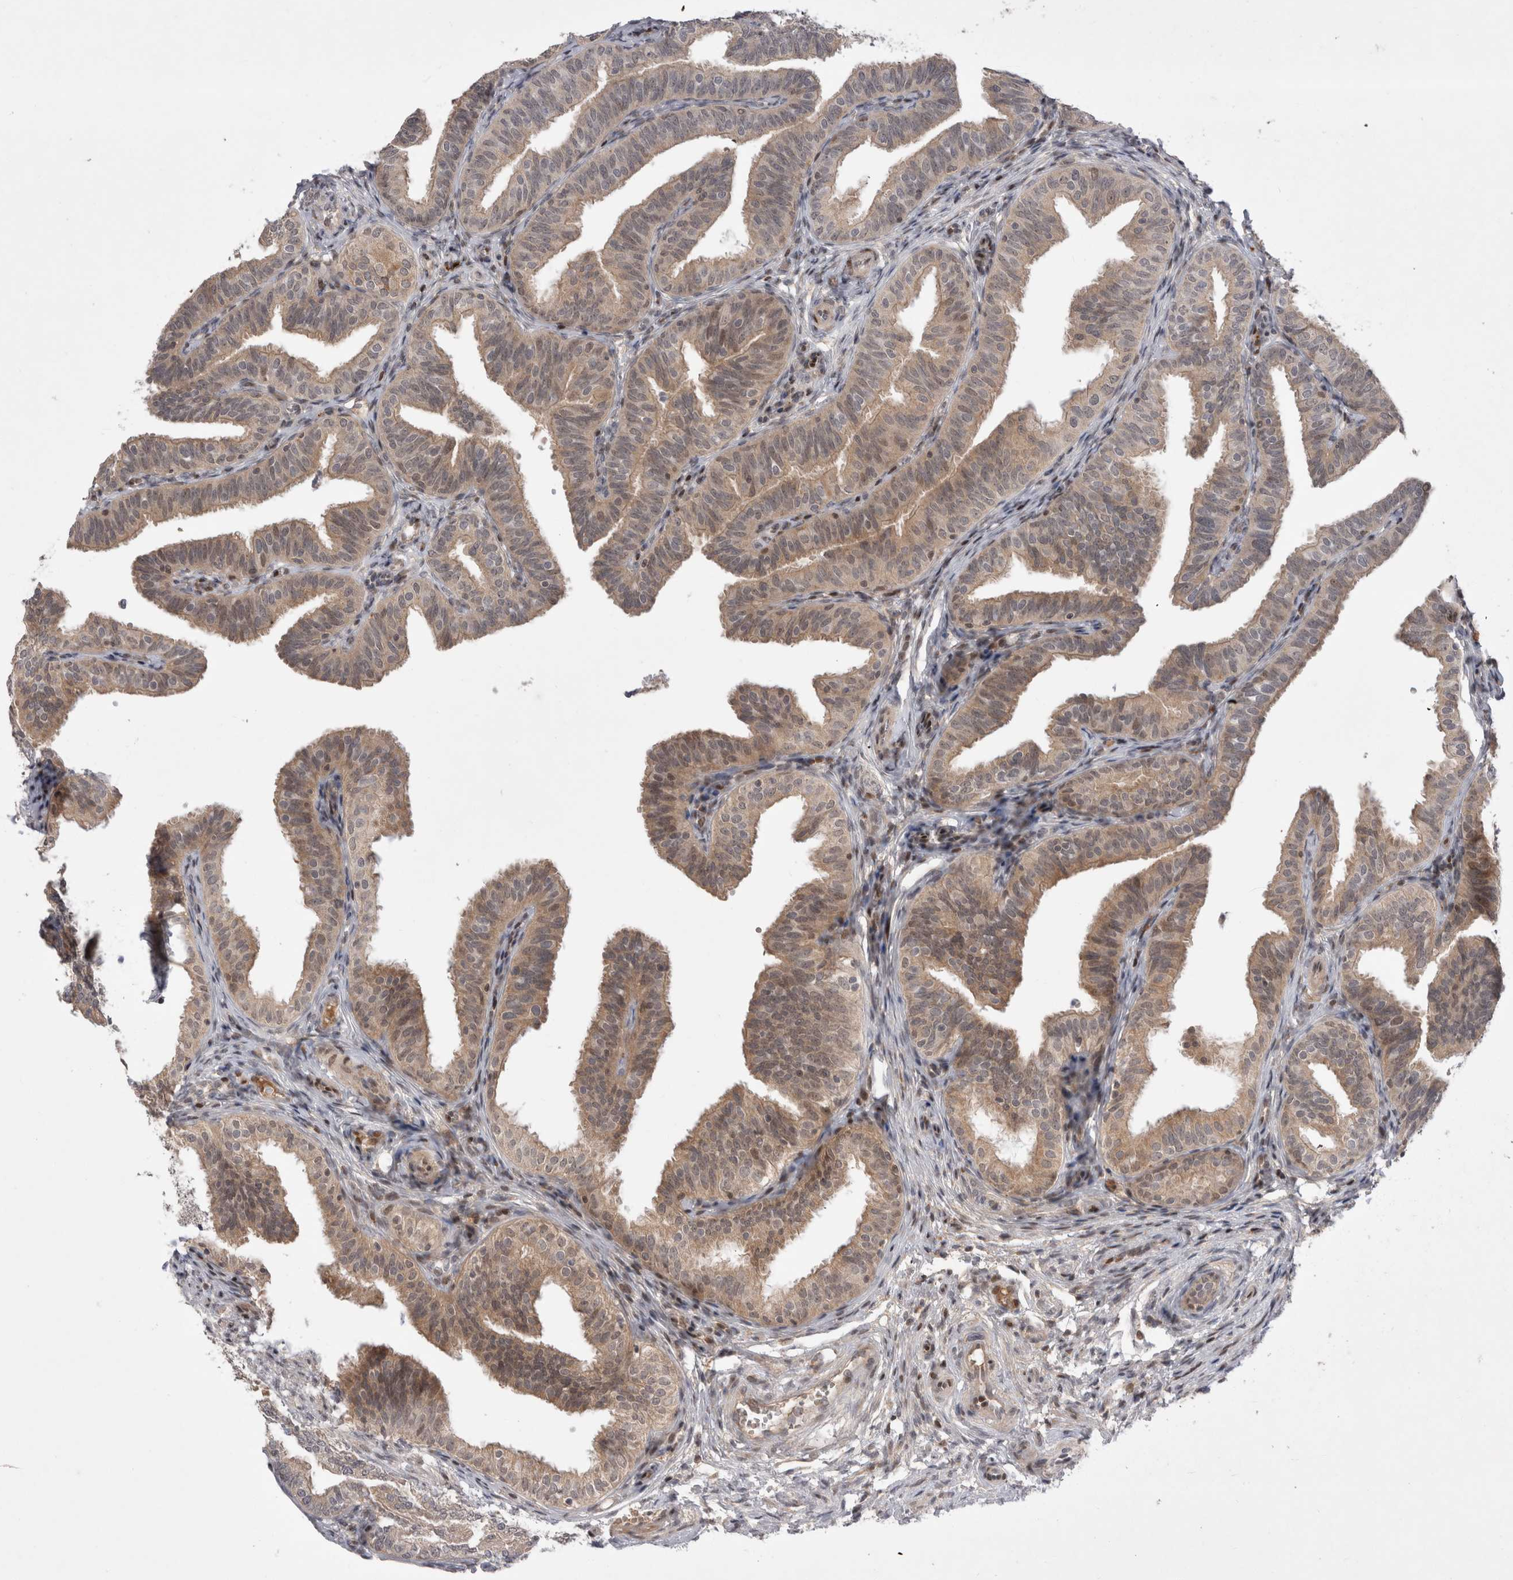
{"staining": {"intensity": "moderate", "quantity": "25%-75%", "location": "cytoplasmic/membranous"}, "tissue": "fallopian tube", "cell_type": "Glandular cells", "image_type": "normal", "snomed": [{"axis": "morphology", "description": "Normal tissue, NOS"}, {"axis": "topography", "description": "Fallopian tube"}], "caption": "Protein staining by immunohistochemistry (IHC) demonstrates moderate cytoplasmic/membranous positivity in approximately 25%-75% of glandular cells in unremarkable fallopian tube.", "gene": "PLEKHM1", "patient": {"sex": "female", "age": 35}}